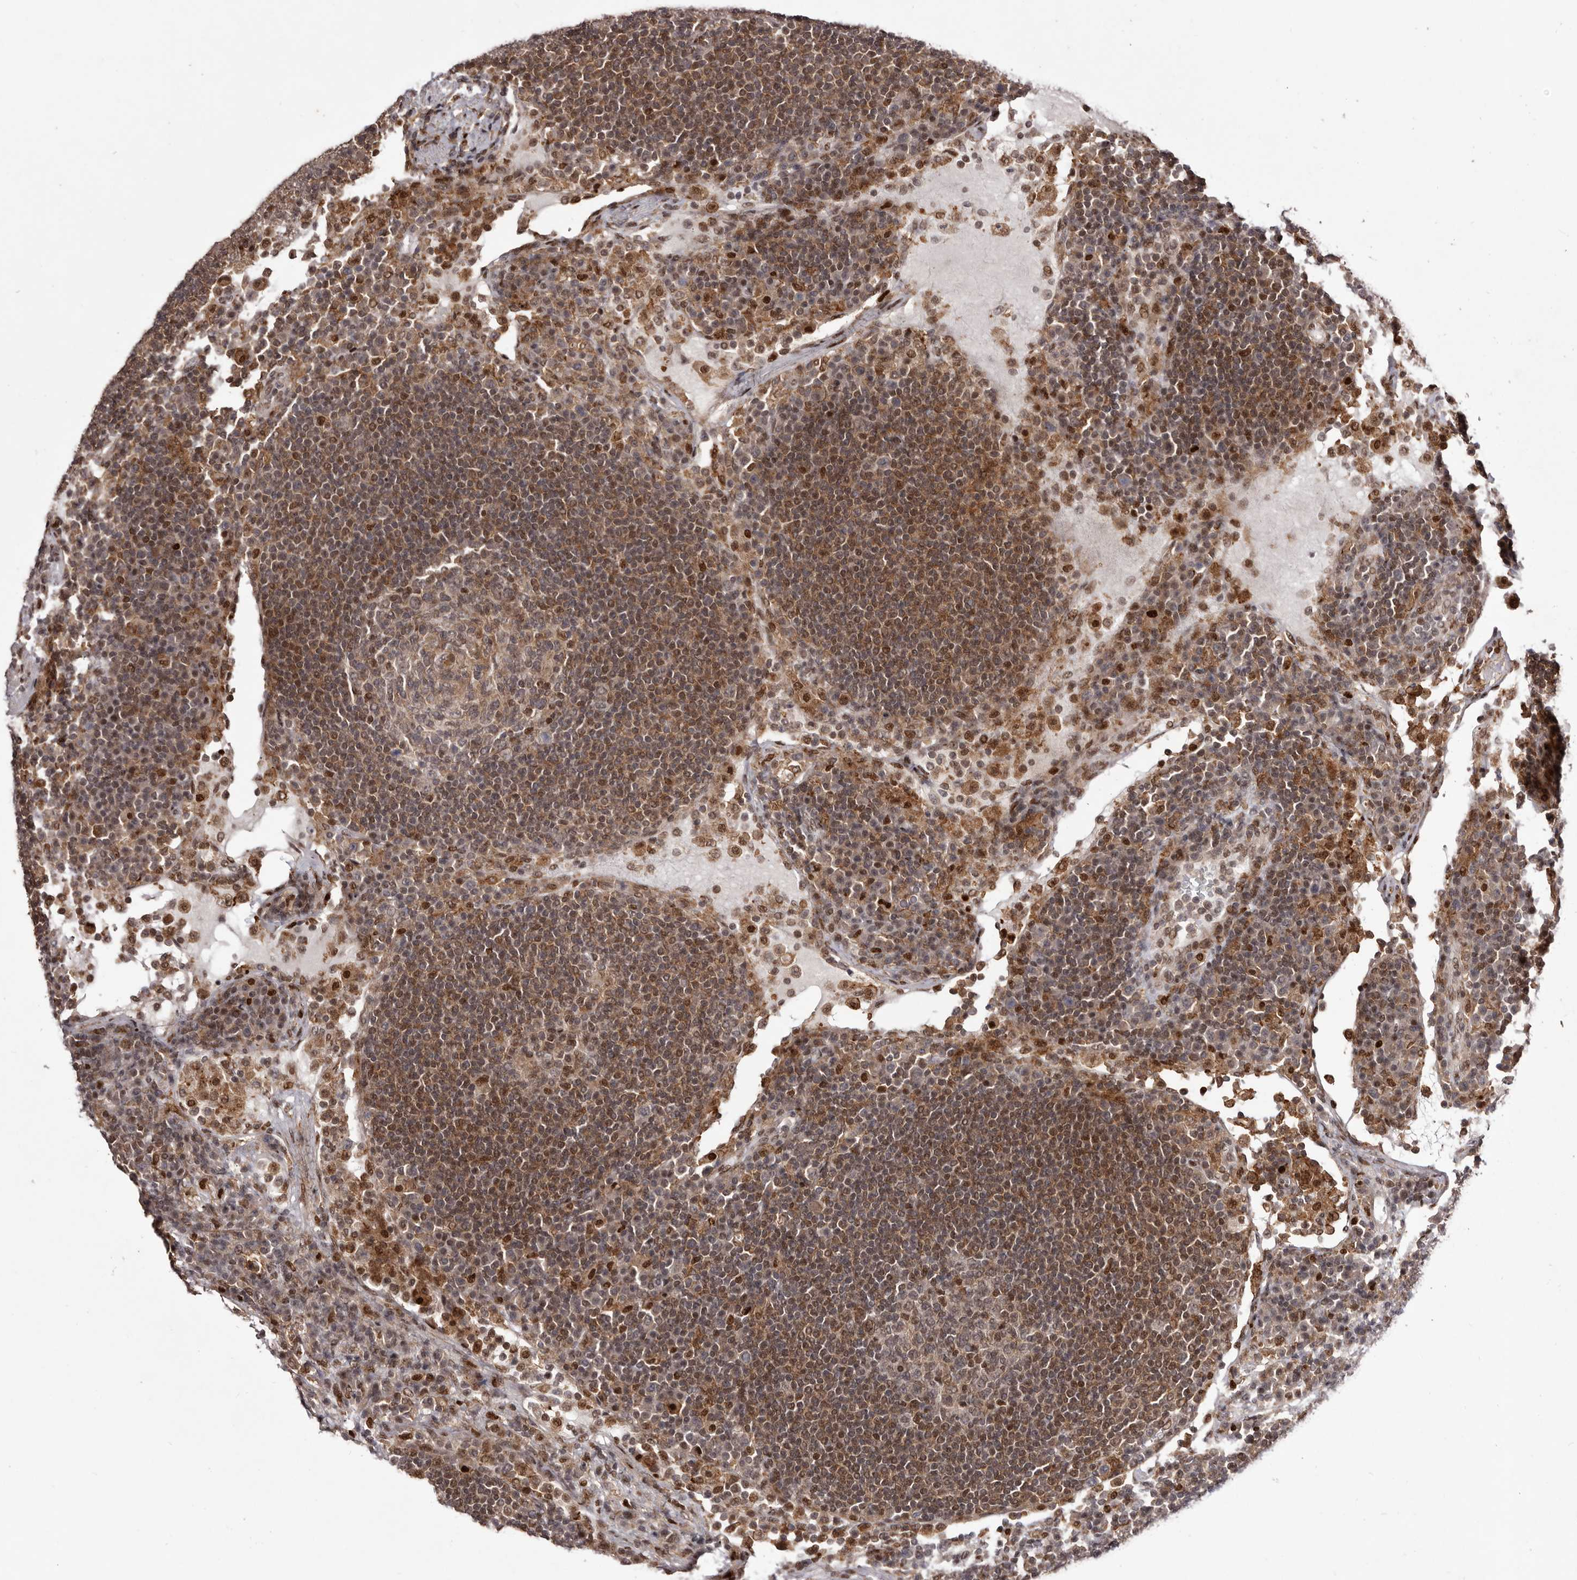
{"staining": {"intensity": "moderate", "quantity": "25%-75%", "location": "cytoplasmic/membranous,nuclear"}, "tissue": "lymph node", "cell_type": "Germinal center cells", "image_type": "normal", "snomed": [{"axis": "morphology", "description": "Normal tissue, NOS"}, {"axis": "topography", "description": "Lymph node"}], "caption": "Normal lymph node shows moderate cytoplasmic/membranous,nuclear staining in approximately 25%-75% of germinal center cells, visualized by immunohistochemistry. (brown staining indicates protein expression, while blue staining denotes nuclei).", "gene": "FBXO5", "patient": {"sex": "female", "age": 53}}